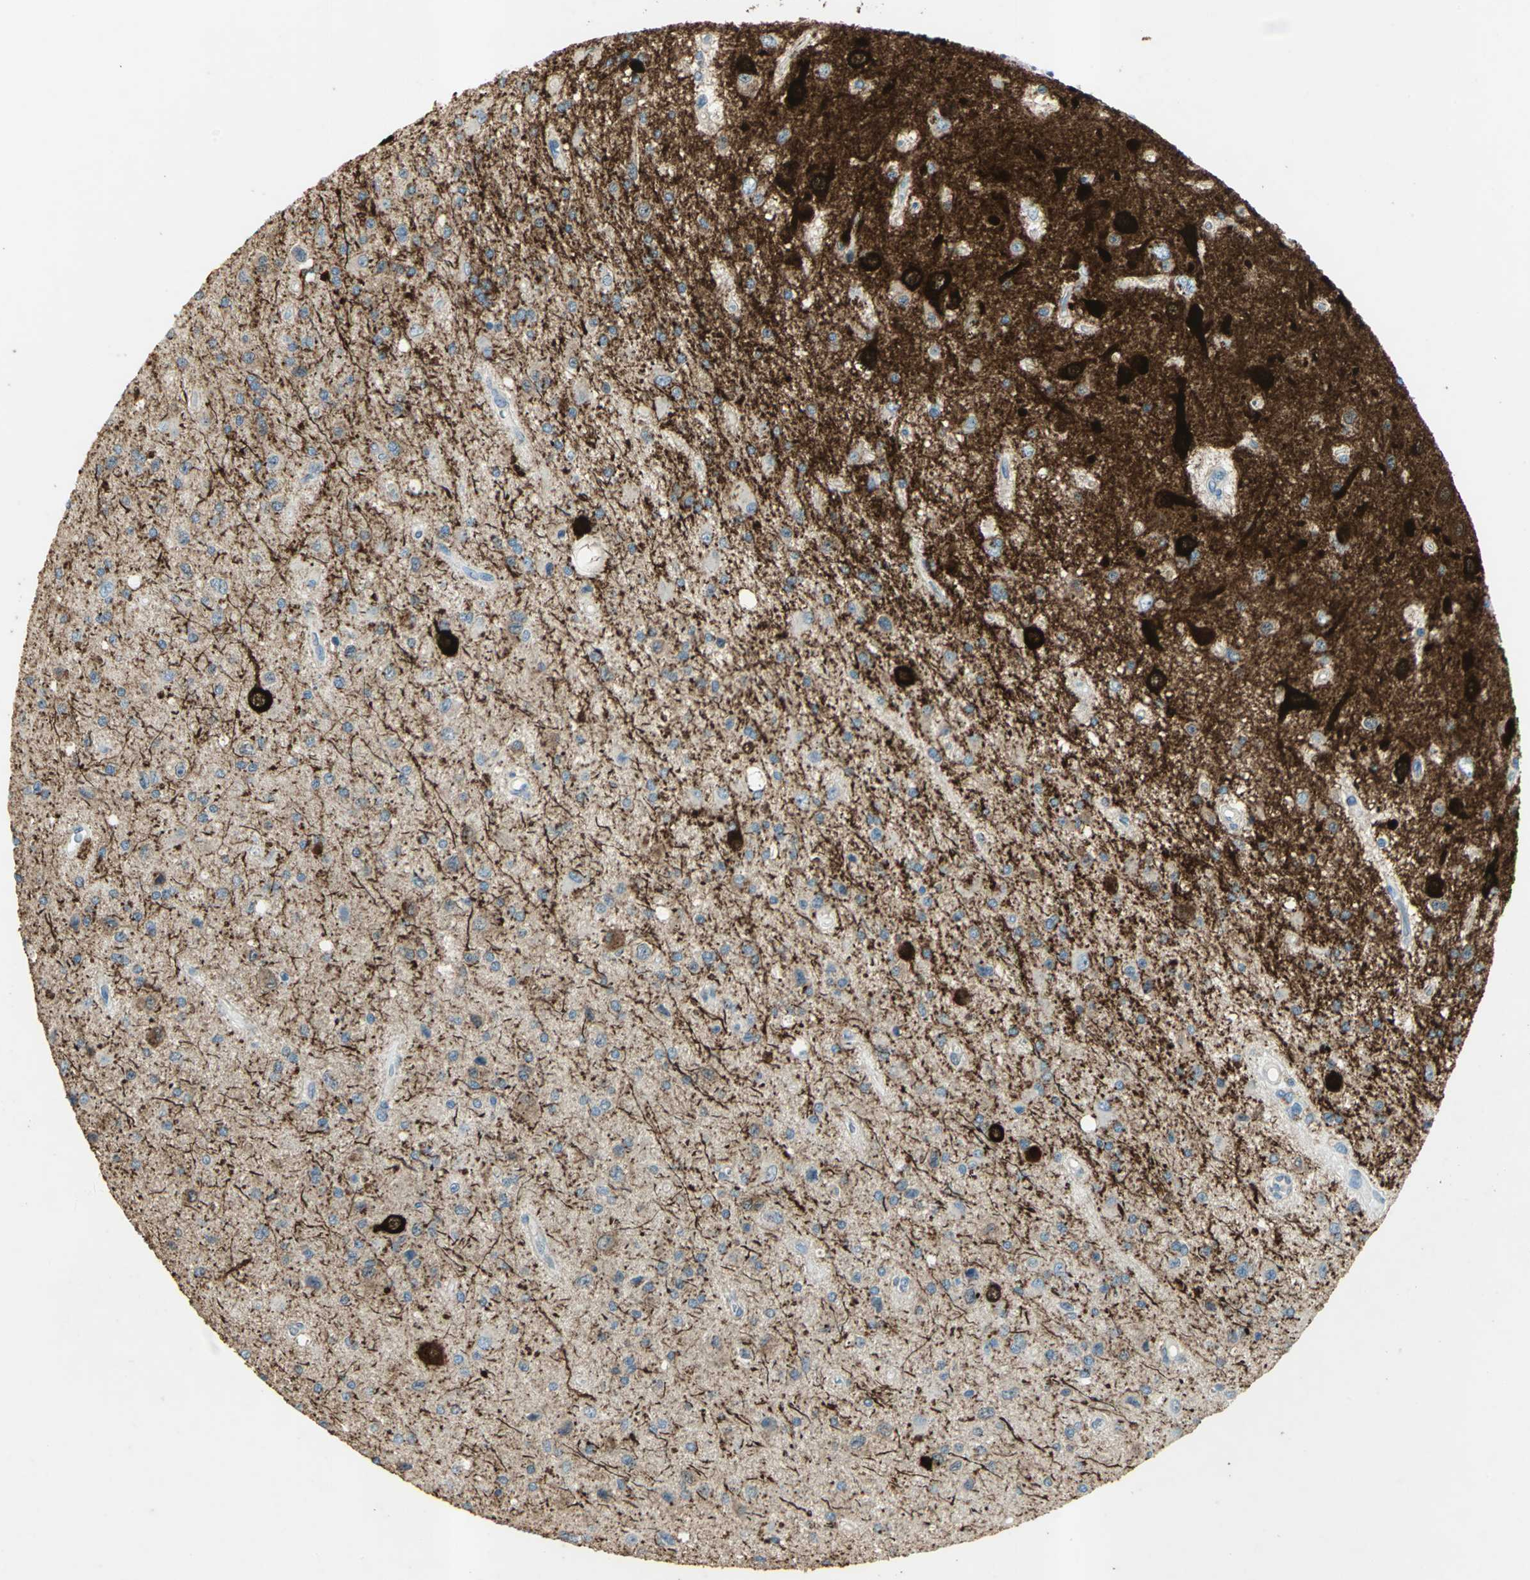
{"staining": {"intensity": "moderate", "quantity": "<25%", "location": "cytoplasmic/membranous"}, "tissue": "glioma", "cell_type": "Tumor cells", "image_type": "cancer", "snomed": [{"axis": "morphology", "description": "Glioma, malignant, Low grade"}, {"axis": "topography", "description": "Brain"}], "caption": "Glioma stained with DAB (3,3'-diaminobenzidine) immunohistochemistry (IHC) exhibits low levels of moderate cytoplasmic/membranous positivity in approximately <25% of tumor cells. The staining was performed using DAB, with brown indicating positive protein expression. Nuclei are stained blue with hematoxylin.", "gene": "CAMK2B", "patient": {"sex": "male", "age": 58}}